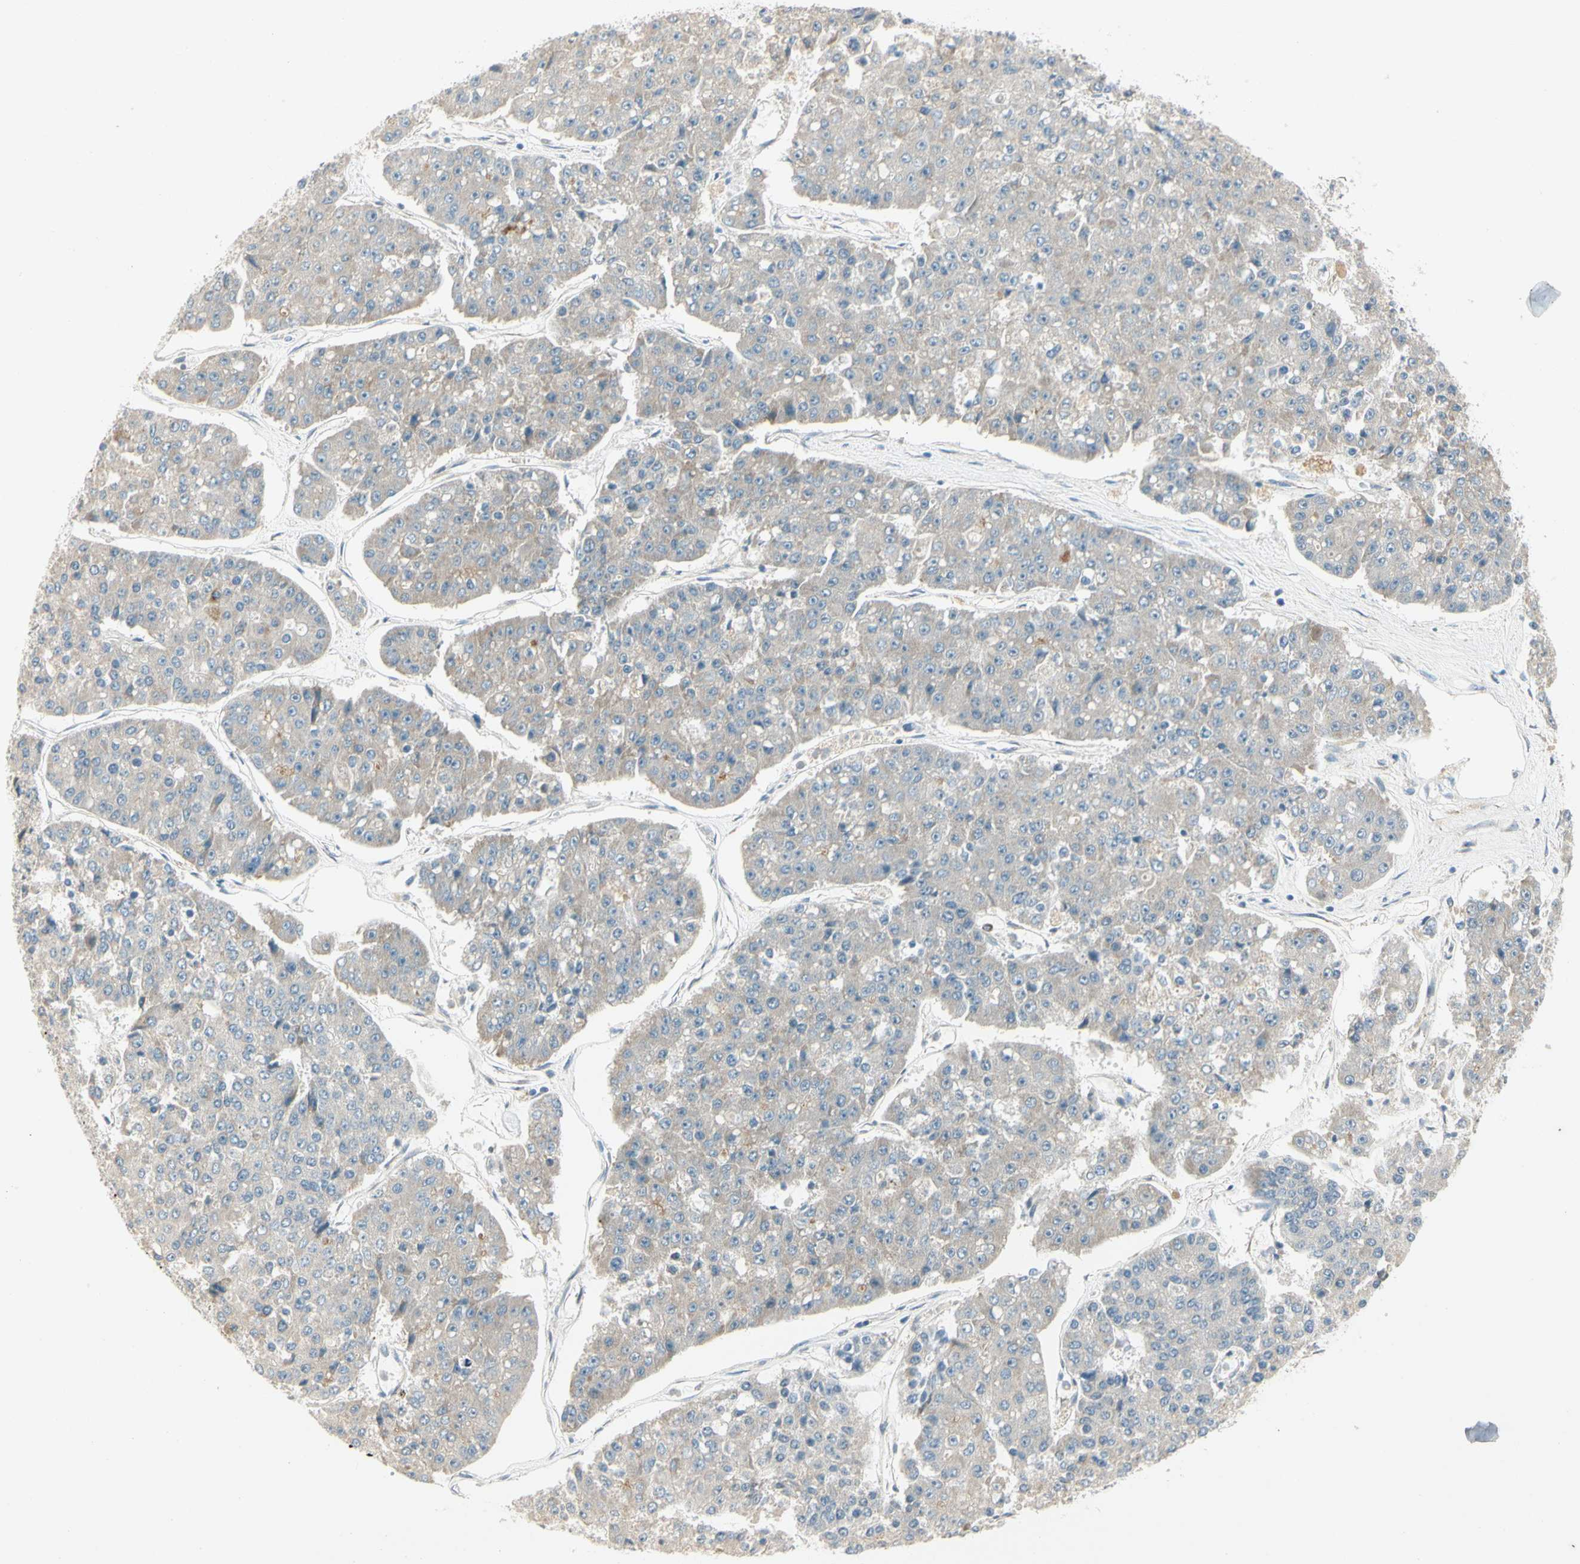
{"staining": {"intensity": "moderate", "quantity": "<25%", "location": "cytoplasmic/membranous"}, "tissue": "pancreatic cancer", "cell_type": "Tumor cells", "image_type": "cancer", "snomed": [{"axis": "morphology", "description": "Adenocarcinoma, NOS"}, {"axis": "topography", "description": "Pancreas"}], "caption": "Pancreatic cancer stained for a protein (brown) displays moderate cytoplasmic/membranous positive expression in about <25% of tumor cells.", "gene": "PCDHB15", "patient": {"sex": "male", "age": 50}}